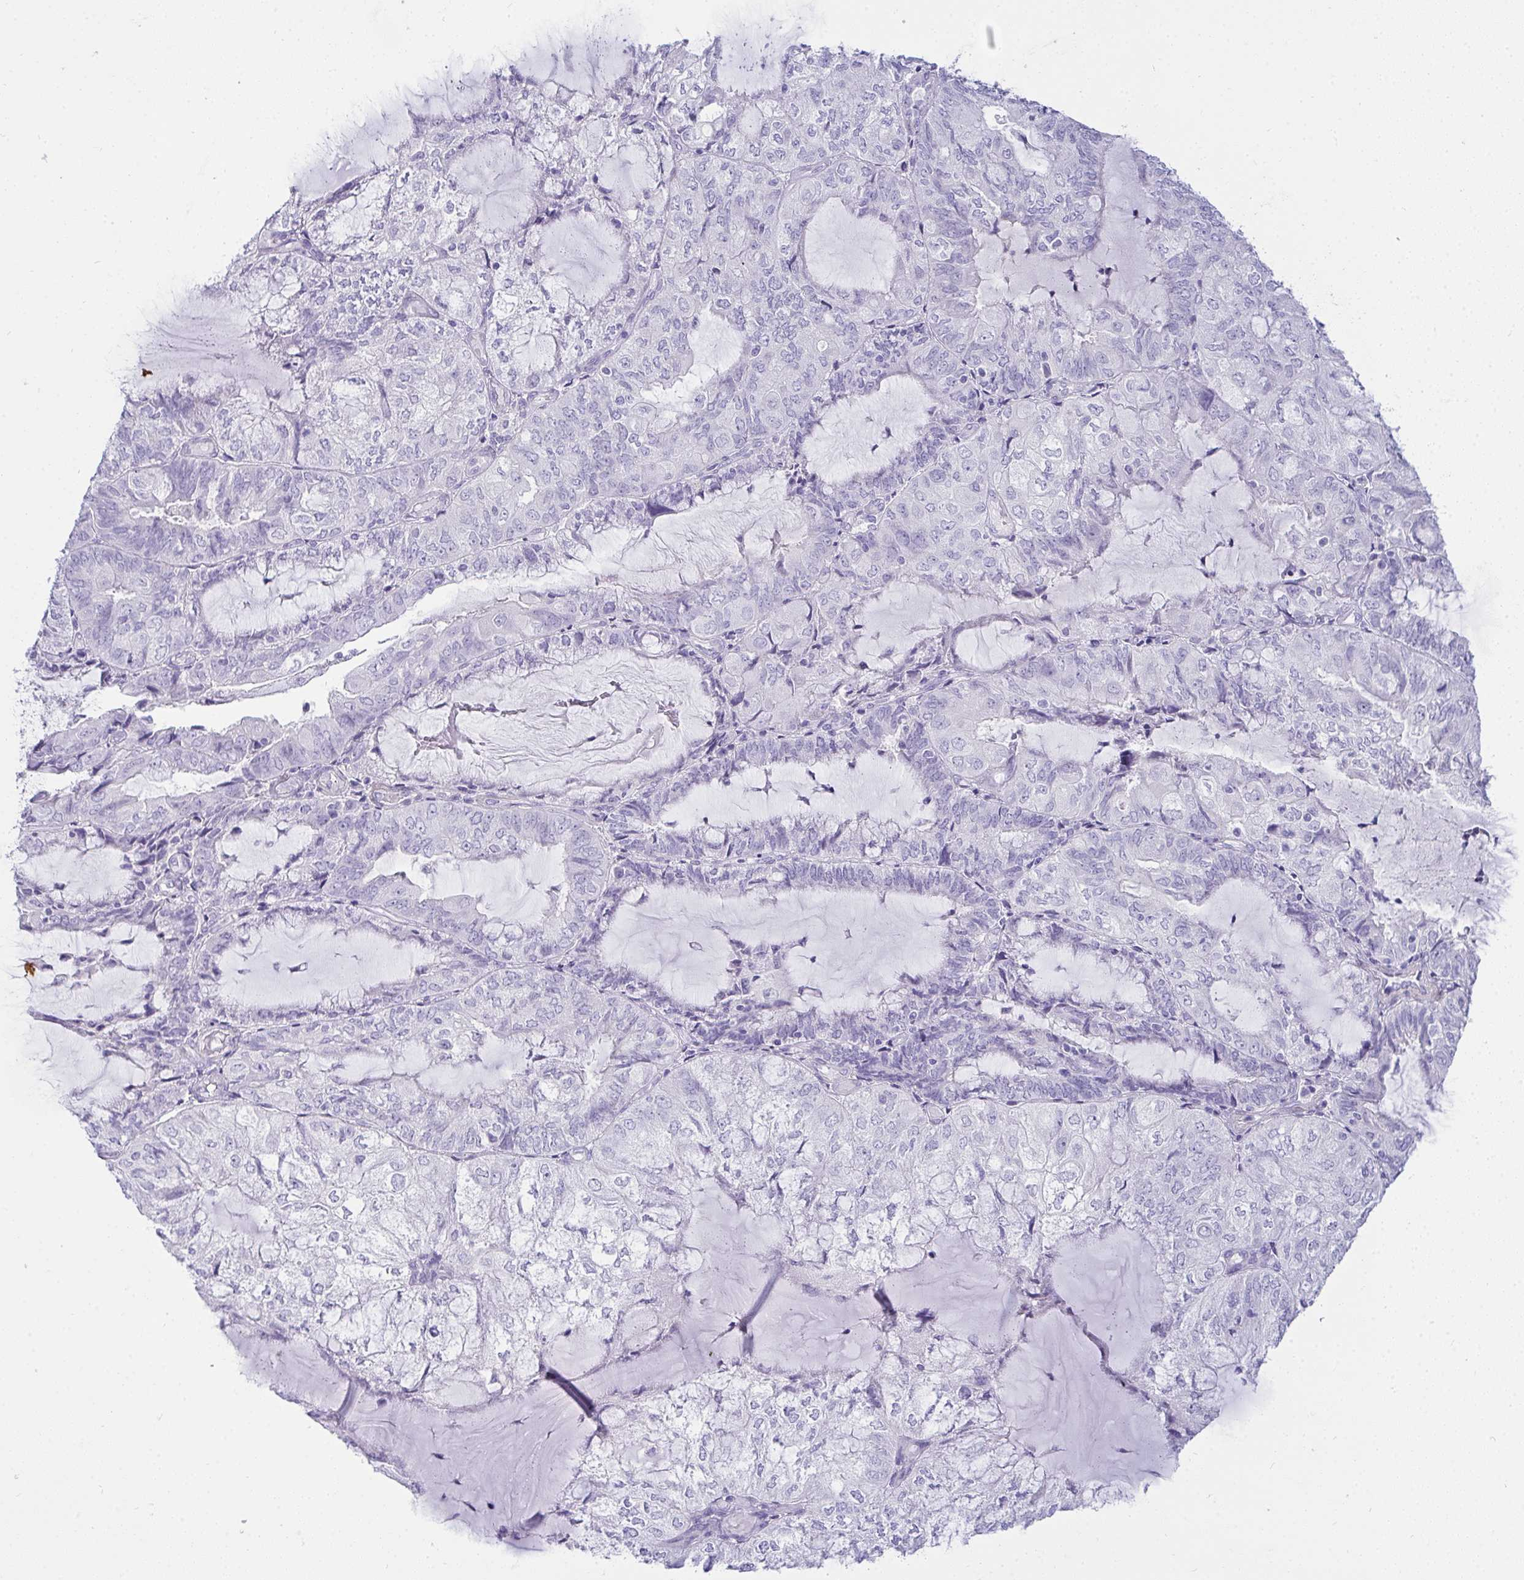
{"staining": {"intensity": "negative", "quantity": "none", "location": "none"}, "tissue": "endometrial cancer", "cell_type": "Tumor cells", "image_type": "cancer", "snomed": [{"axis": "morphology", "description": "Adenocarcinoma, NOS"}, {"axis": "topography", "description": "Endometrium"}], "caption": "A high-resolution histopathology image shows immunohistochemistry staining of endometrial adenocarcinoma, which exhibits no significant expression in tumor cells.", "gene": "HSPB6", "patient": {"sex": "female", "age": 81}}